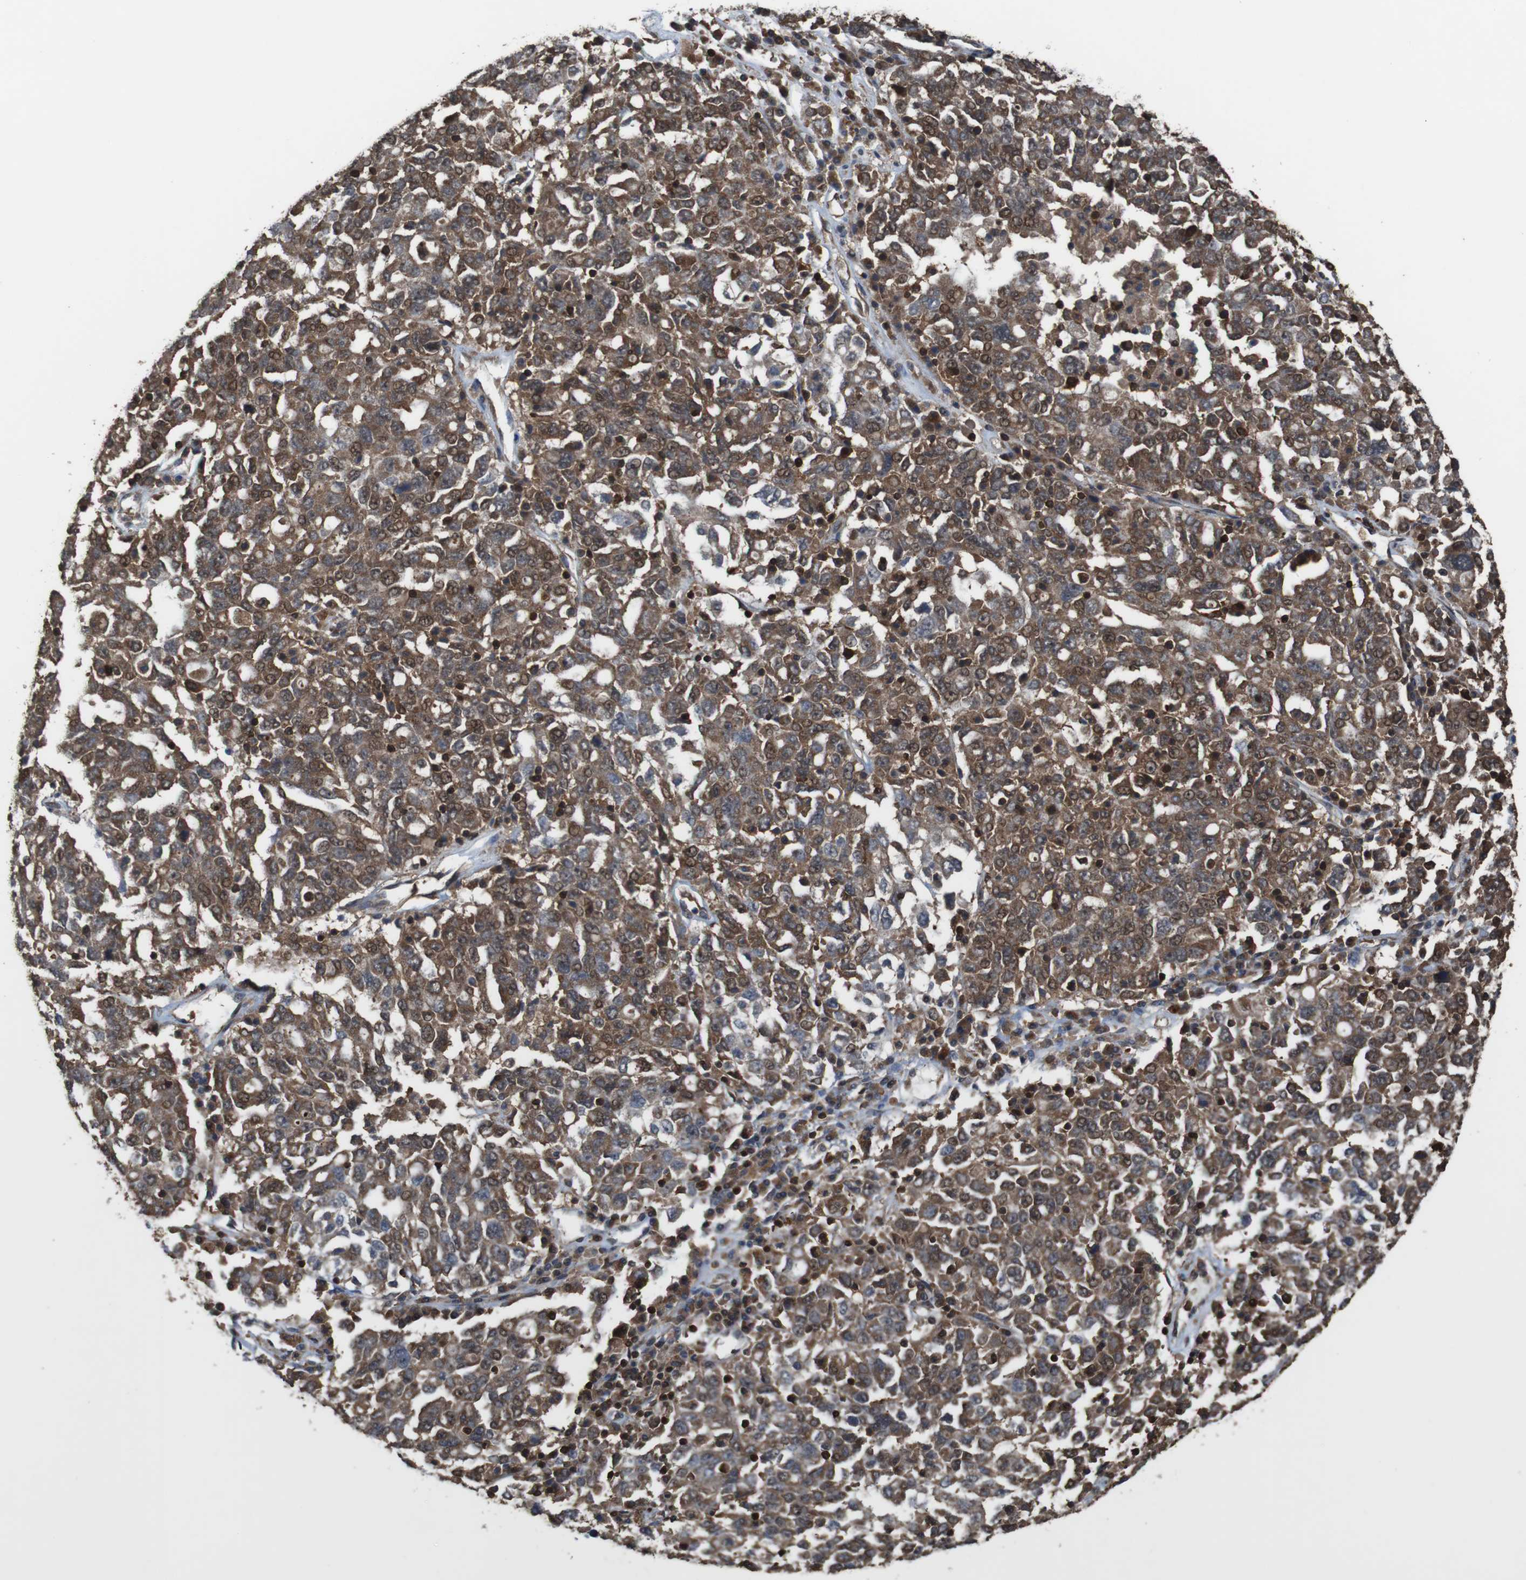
{"staining": {"intensity": "moderate", "quantity": ">75%", "location": "cytoplasmic/membranous"}, "tissue": "ovarian cancer", "cell_type": "Tumor cells", "image_type": "cancer", "snomed": [{"axis": "morphology", "description": "Carcinoma, endometroid"}, {"axis": "topography", "description": "Ovary"}], "caption": "IHC (DAB) staining of human ovarian cancer shows moderate cytoplasmic/membranous protein staining in about >75% of tumor cells. (DAB IHC, brown staining for protein, blue staining for nuclei).", "gene": "BAG4", "patient": {"sex": "female", "age": 62}}